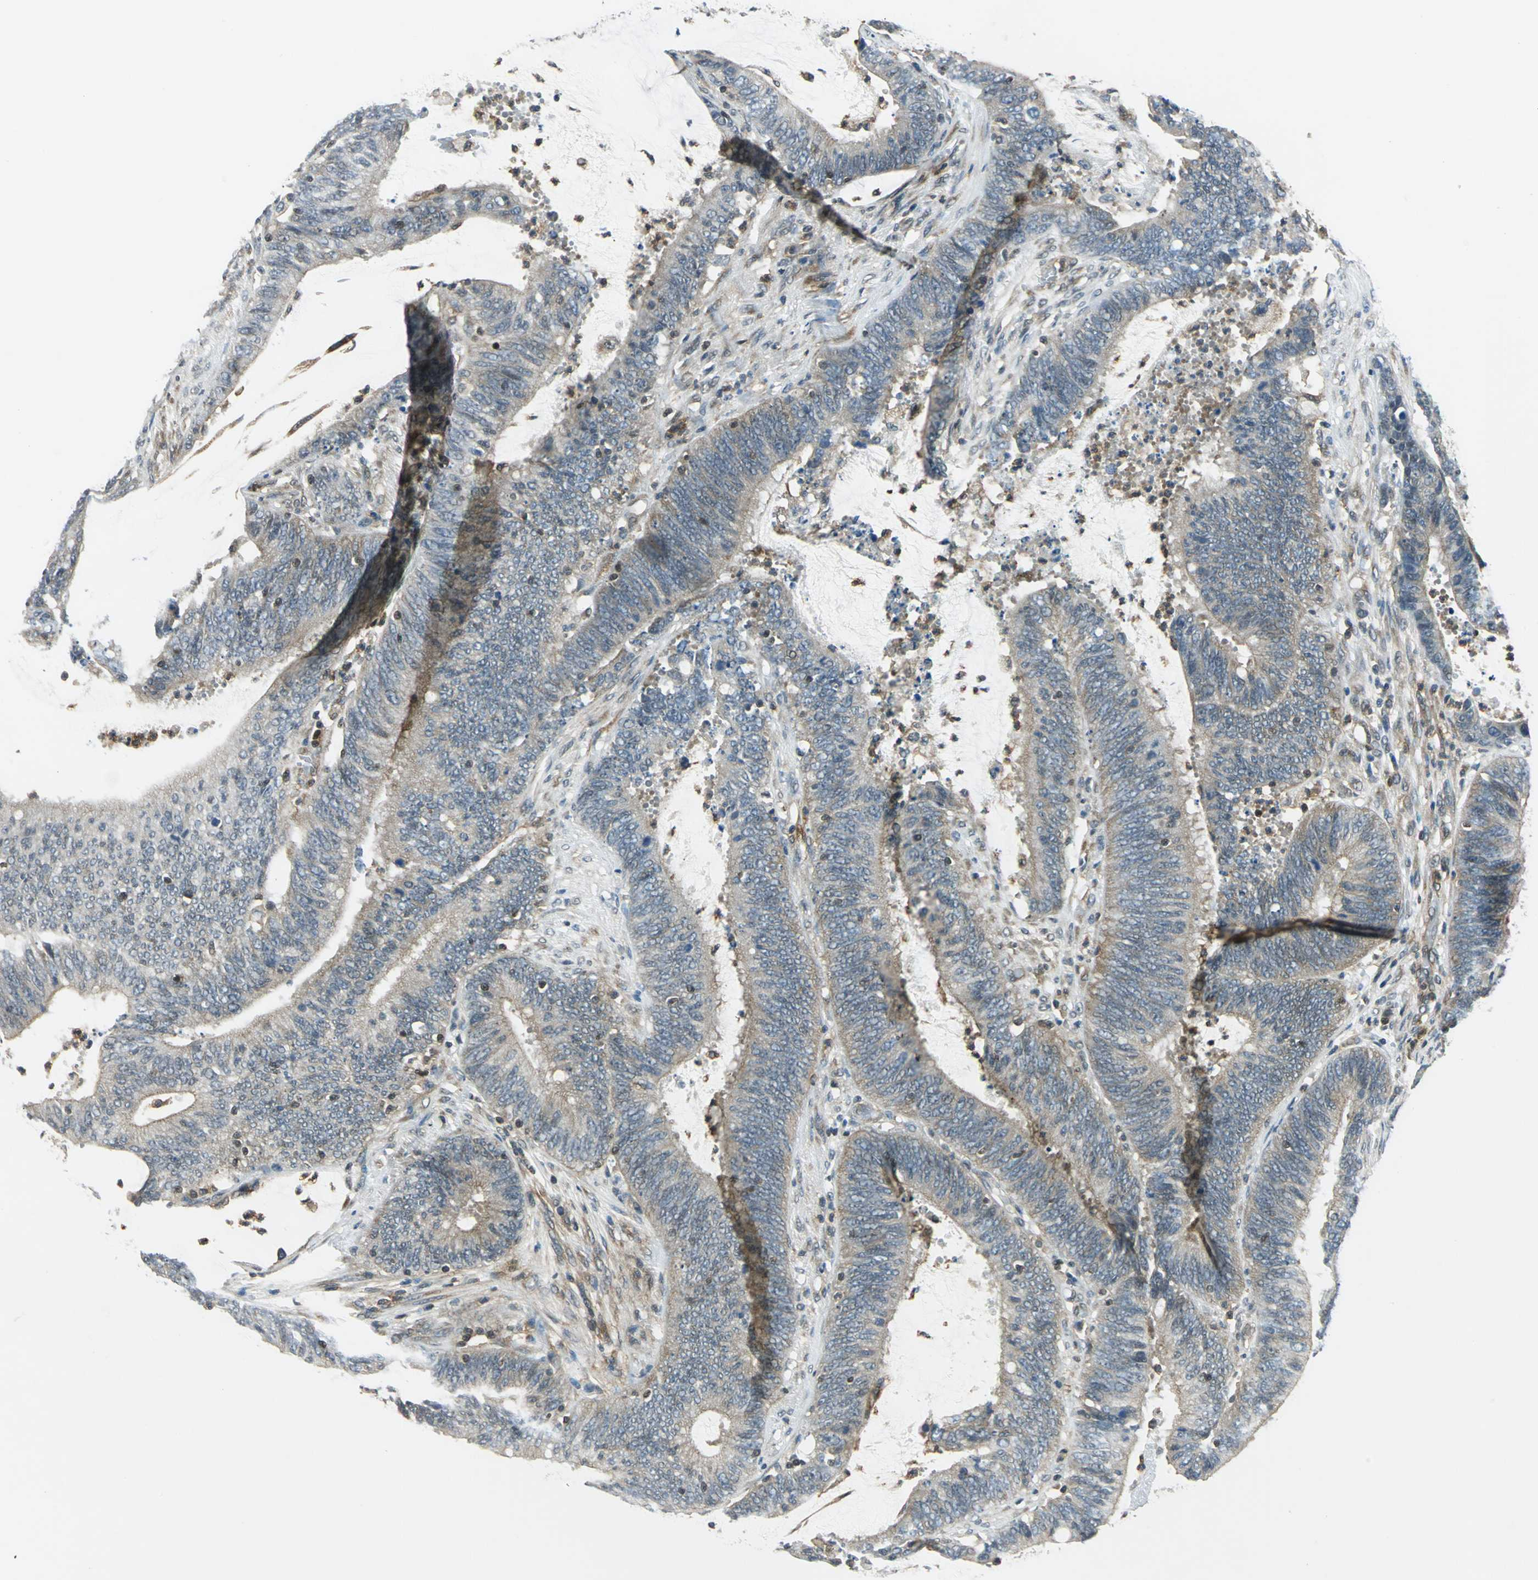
{"staining": {"intensity": "weak", "quantity": ">75%", "location": "cytoplasmic/membranous"}, "tissue": "colorectal cancer", "cell_type": "Tumor cells", "image_type": "cancer", "snomed": [{"axis": "morphology", "description": "Adenocarcinoma, NOS"}, {"axis": "topography", "description": "Rectum"}], "caption": "Tumor cells show weak cytoplasmic/membranous positivity in approximately >75% of cells in colorectal adenocarcinoma.", "gene": "ARPC3", "patient": {"sex": "female", "age": 66}}